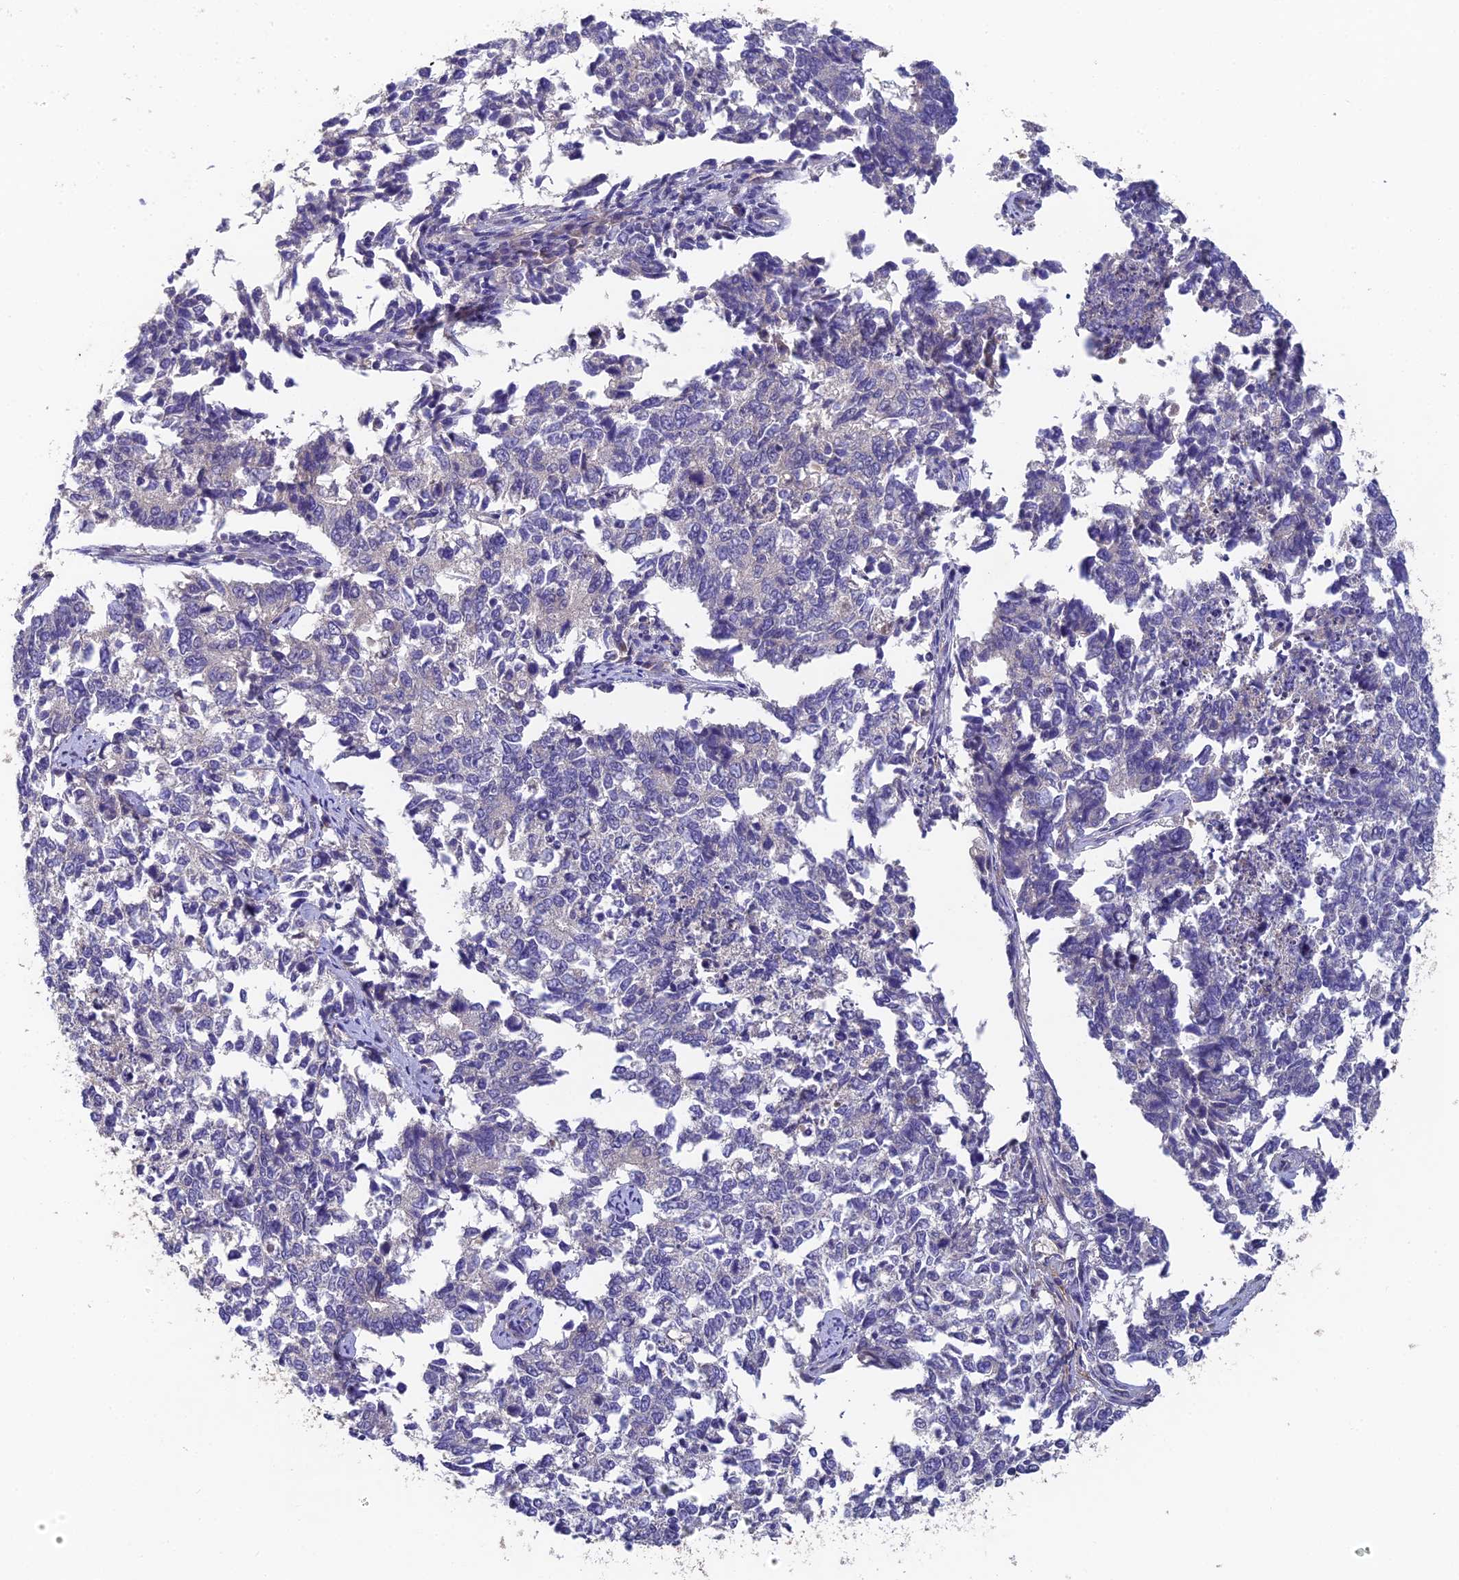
{"staining": {"intensity": "negative", "quantity": "none", "location": "none"}, "tissue": "cervical cancer", "cell_type": "Tumor cells", "image_type": "cancer", "snomed": [{"axis": "morphology", "description": "Squamous cell carcinoma, NOS"}, {"axis": "topography", "description": "Cervix"}], "caption": "A micrograph of human squamous cell carcinoma (cervical) is negative for staining in tumor cells.", "gene": "ADAMTS13", "patient": {"sex": "female", "age": 63}}